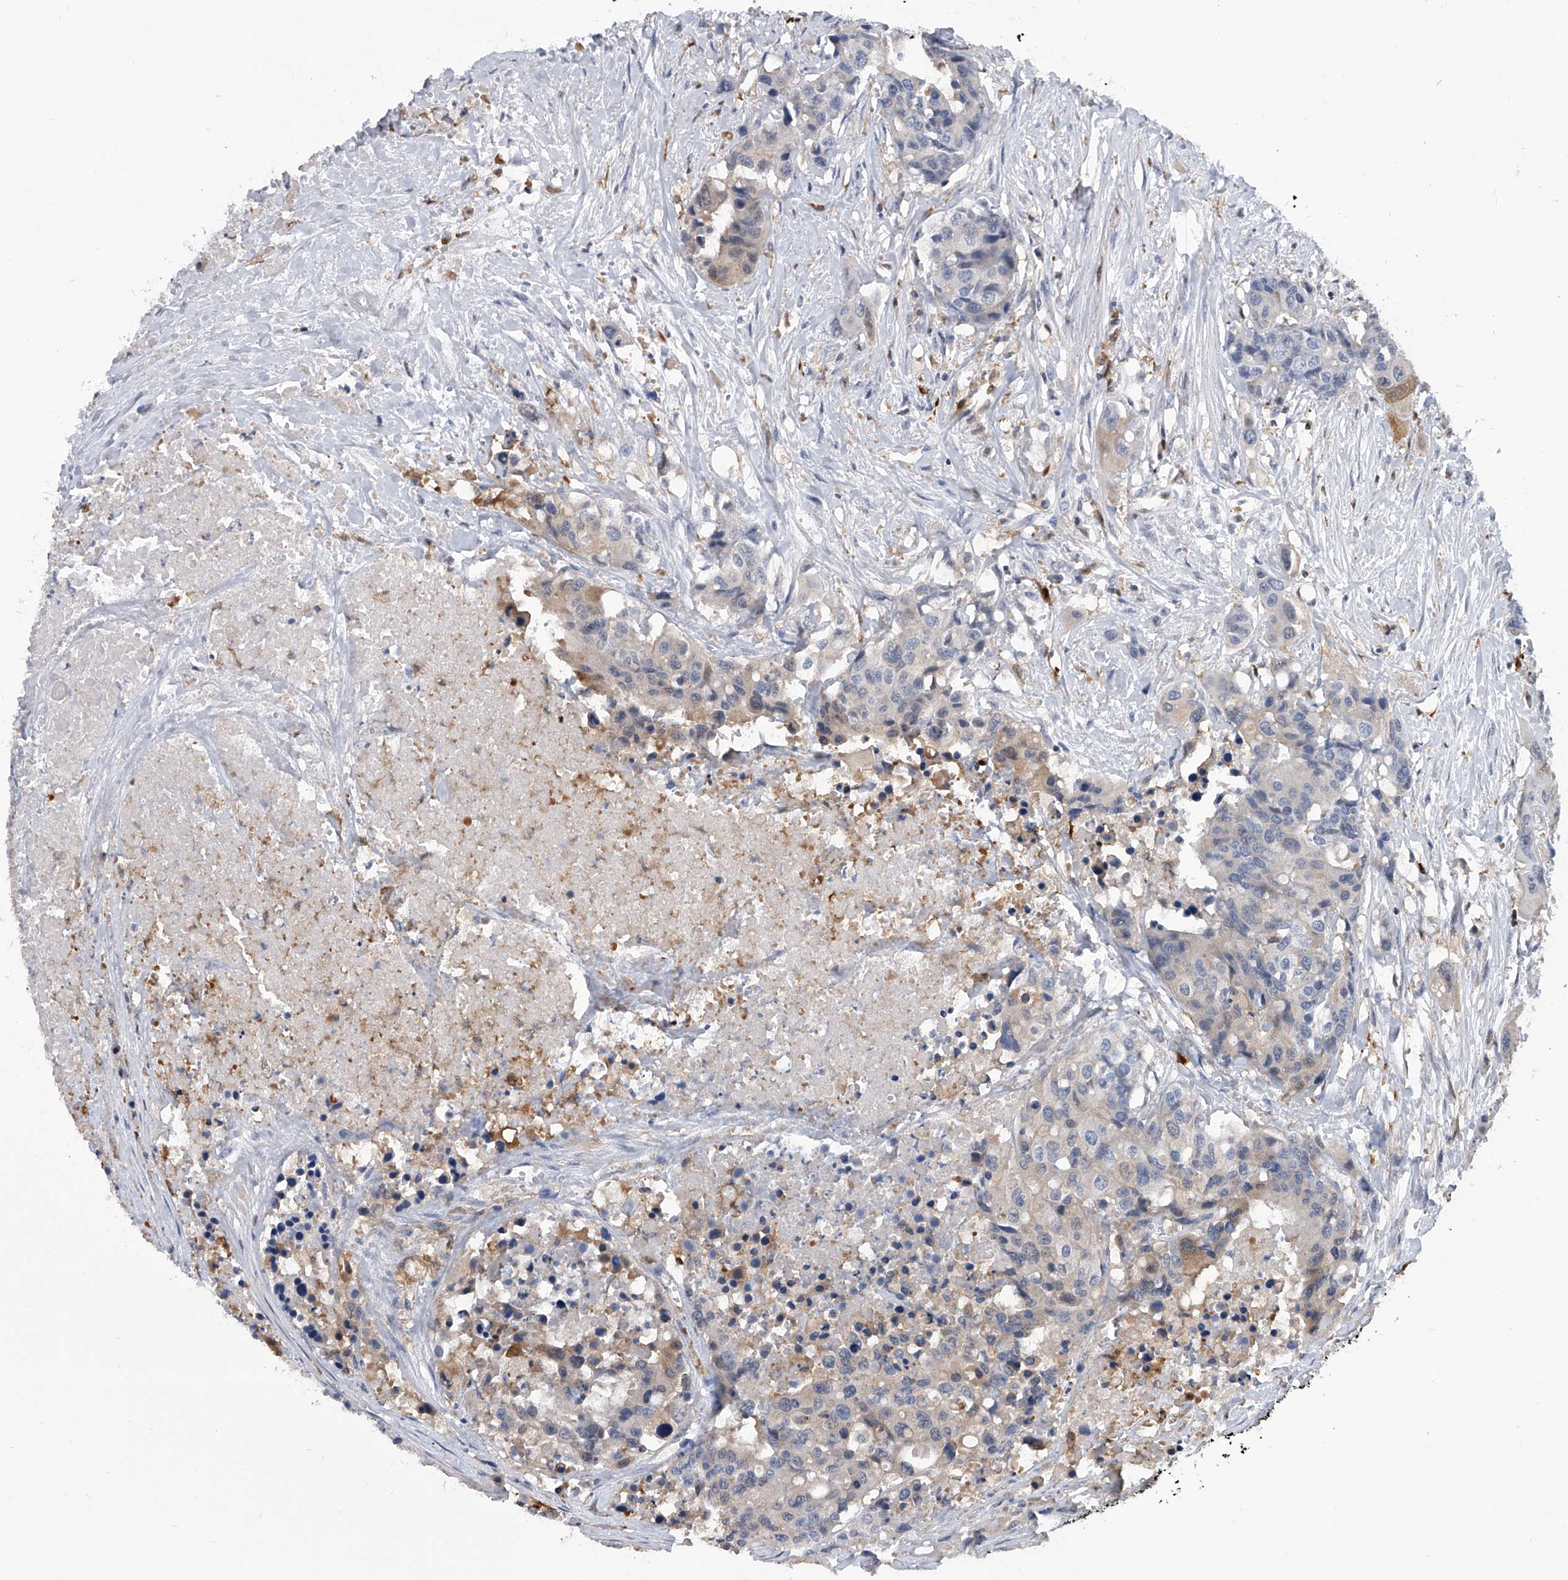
{"staining": {"intensity": "weak", "quantity": "<25%", "location": "cytoplasmic/membranous"}, "tissue": "colorectal cancer", "cell_type": "Tumor cells", "image_type": "cancer", "snomed": [{"axis": "morphology", "description": "Adenocarcinoma, NOS"}, {"axis": "topography", "description": "Colon"}], "caption": "Tumor cells show no significant protein staining in colorectal cancer.", "gene": "SERPINB9", "patient": {"sex": "male", "age": 77}}